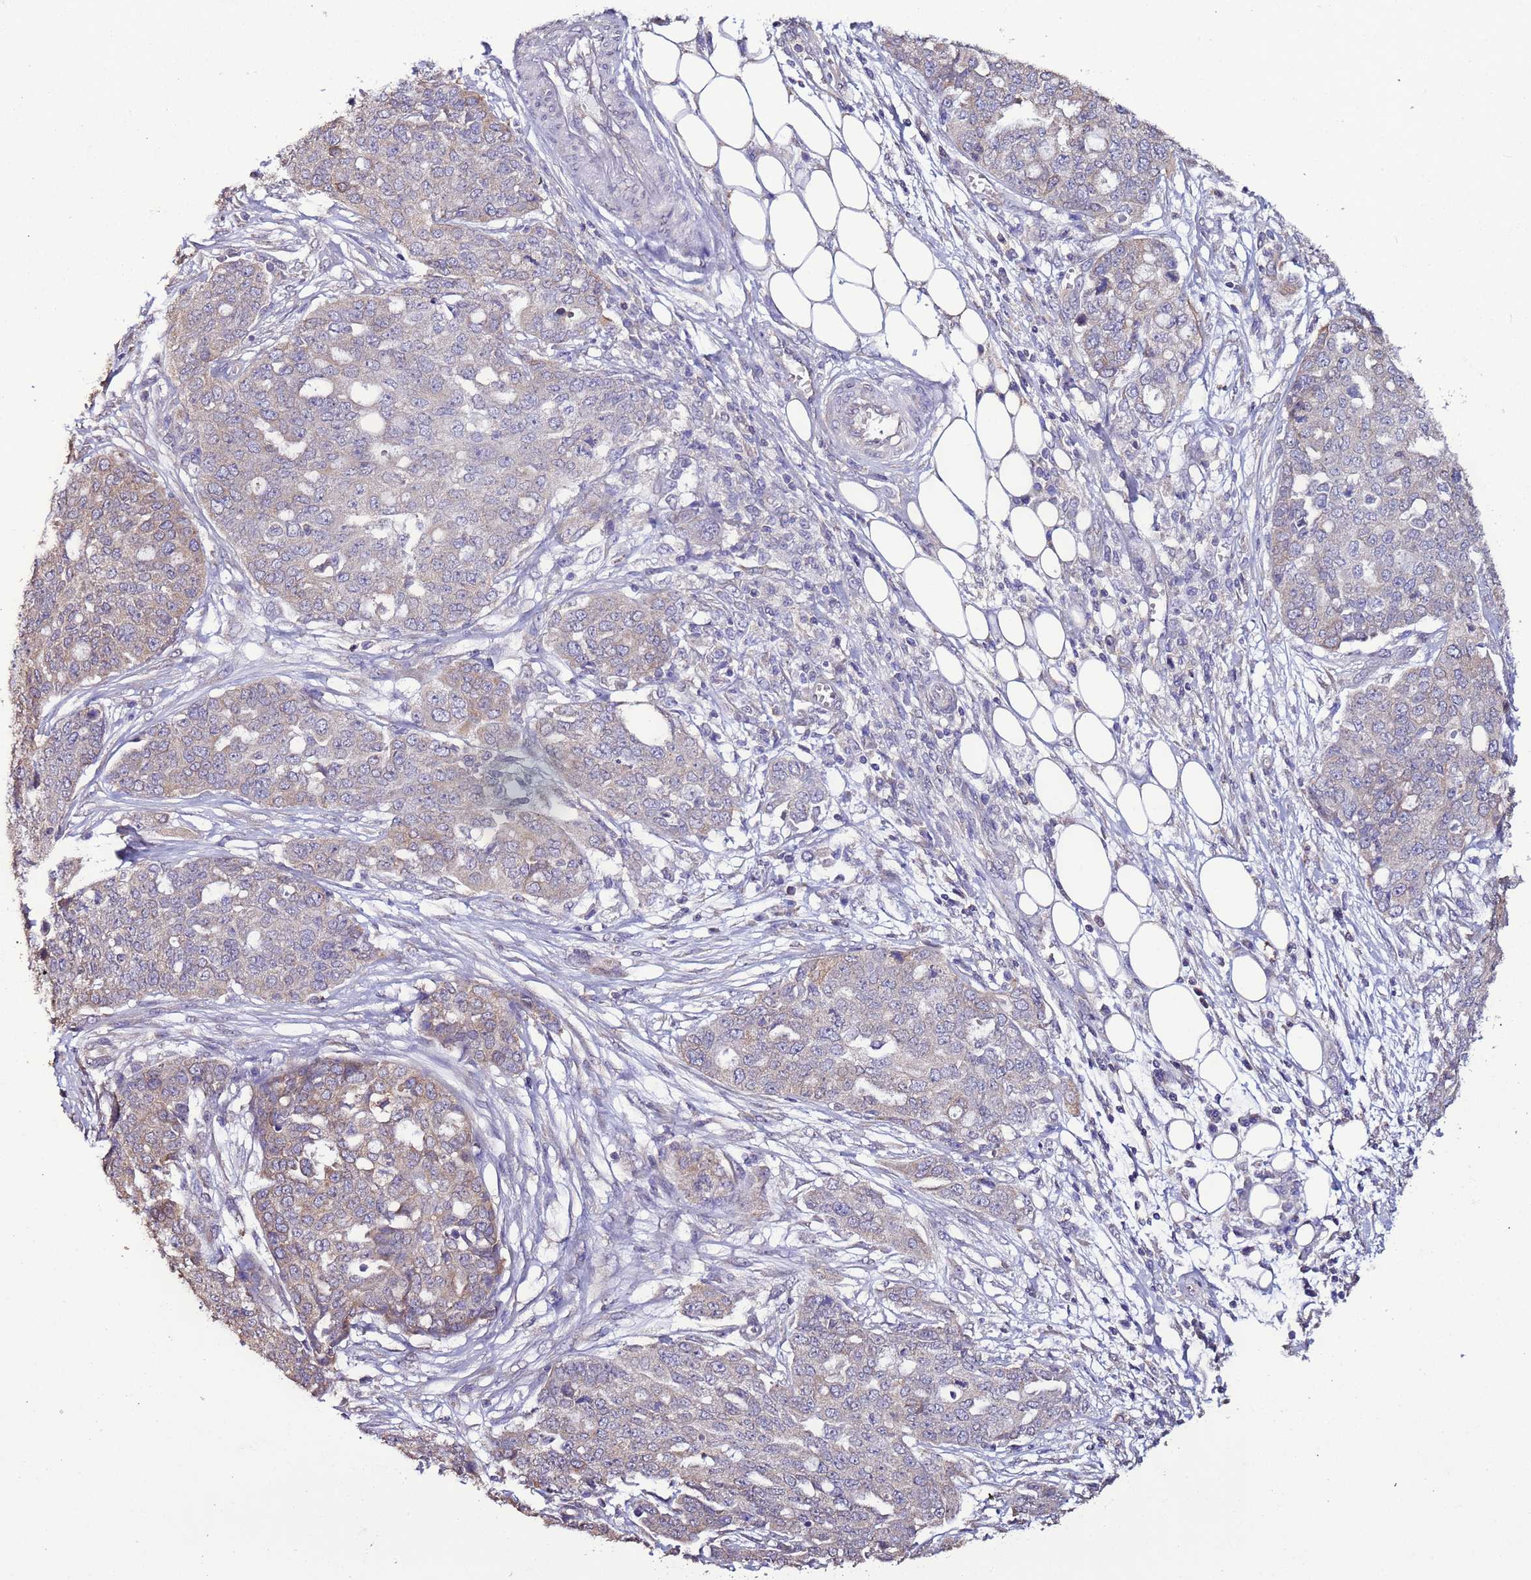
{"staining": {"intensity": "weak", "quantity": "25%-75%", "location": "cytoplasmic/membranous"}, "tissue": "ovarian cancer", "cell_type": "Tumor cells", "image_type": "cancer", "snomed": [{"axis": "morphology", "description": "Cystadenocarcinoma, serous, NOS"}, {"axis": "topography", "description": "Soft tissue"}, {"axis": "topography", "description": "Ovary"}], "caption": "IHC (DAB (3,3'-diaminobenzidine)) staining of ovarian cancer (serous cystadenocarcinoma) displays weak cytoplasmic/membranous protein expression in approximately 25%-75% of tumor cells.", "gene": "SLC41A3", "patient": {"sex": "female", "age": 57}}